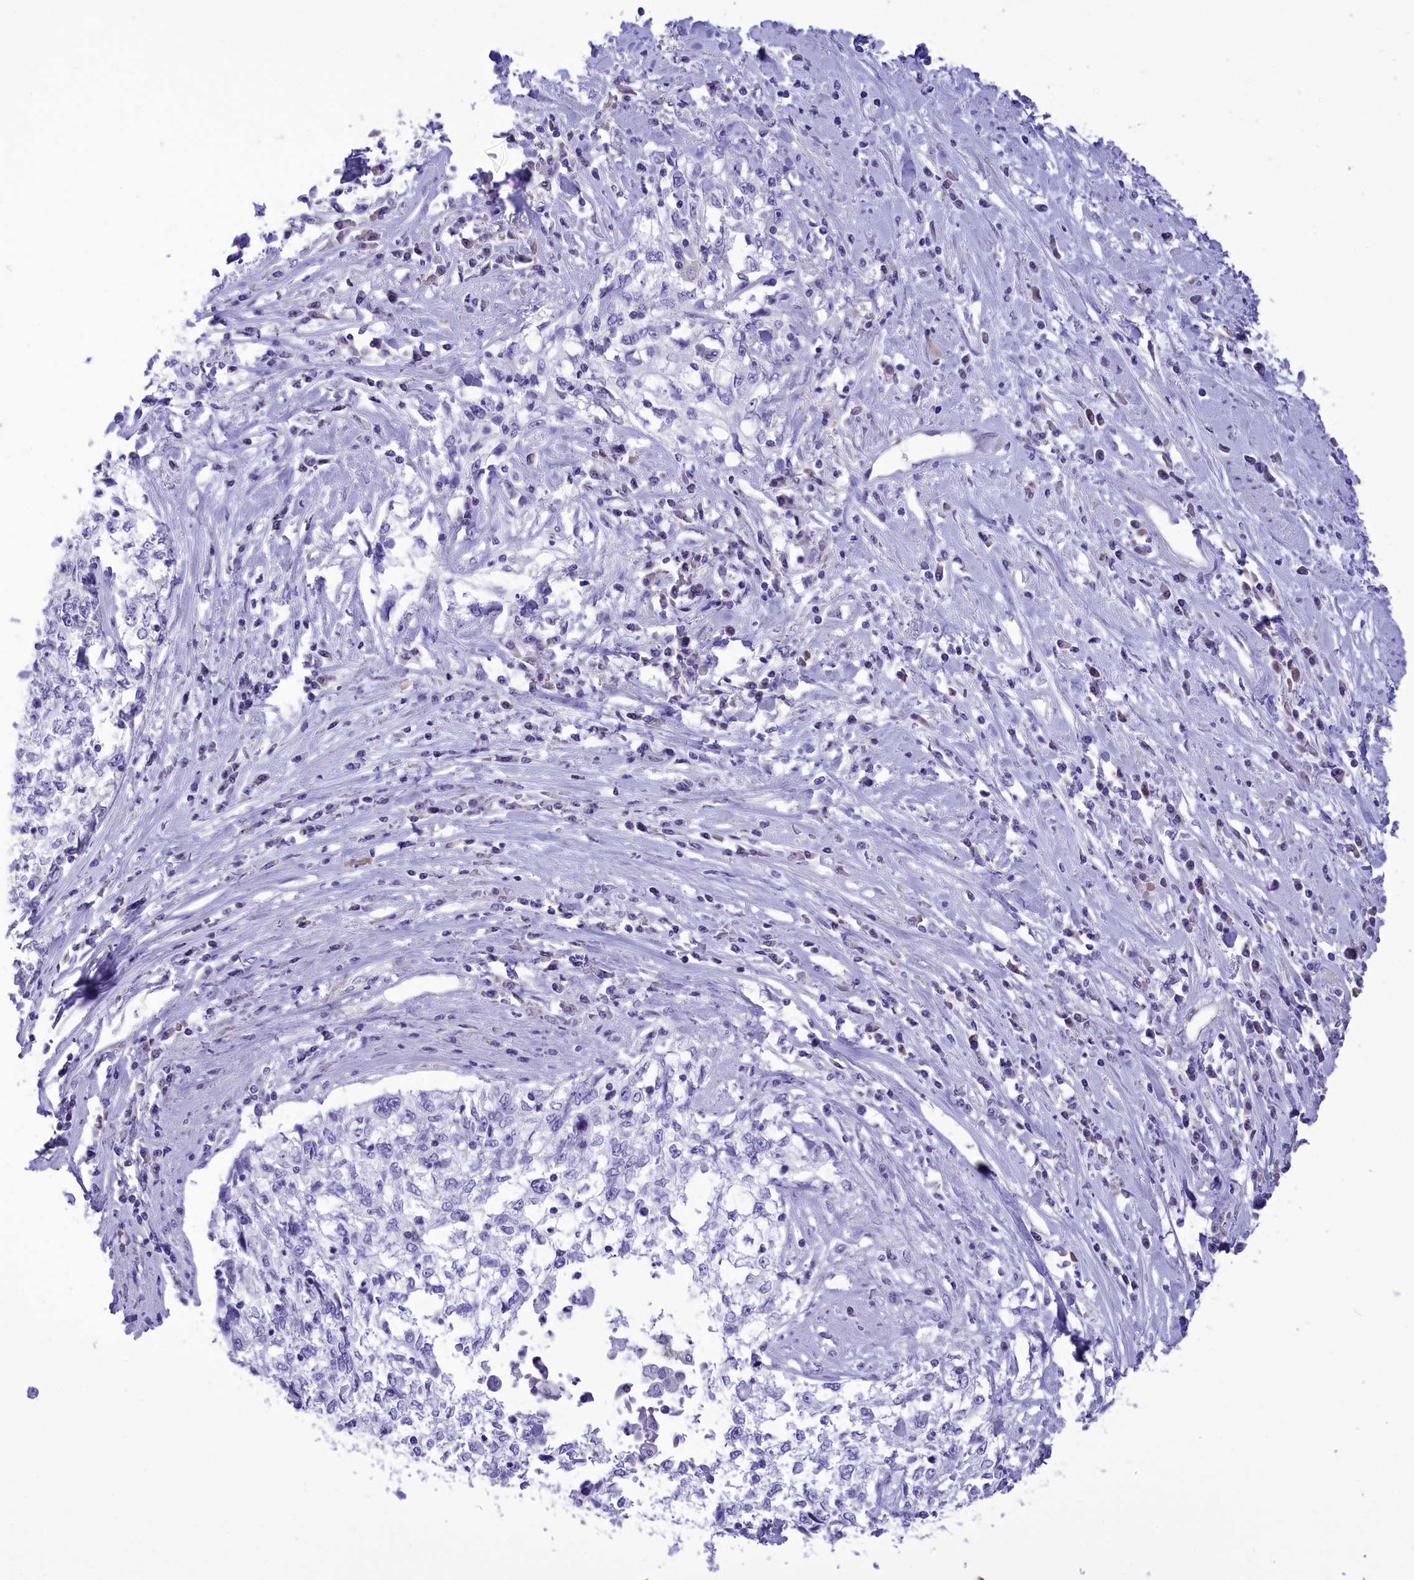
{"staining": {"intensity": "negative", "quantity": "none", "location": "none"}, "tissue": "cervical cancer", "cell_type": "Tumor cells", "image_type": "cancer", "snomed": [{"axis": "morphology", "description": "Squamous cell carcinoma, NOS"}, {"axis": "topography", "description": "Cervix"}], "caption": "Cervical squamous cell carcinoma was stained to show a protein in brown. There is no significant staining in tumor cells.", "gene": "DCAF16", "patient": {"sex": "female", "age": 57}}